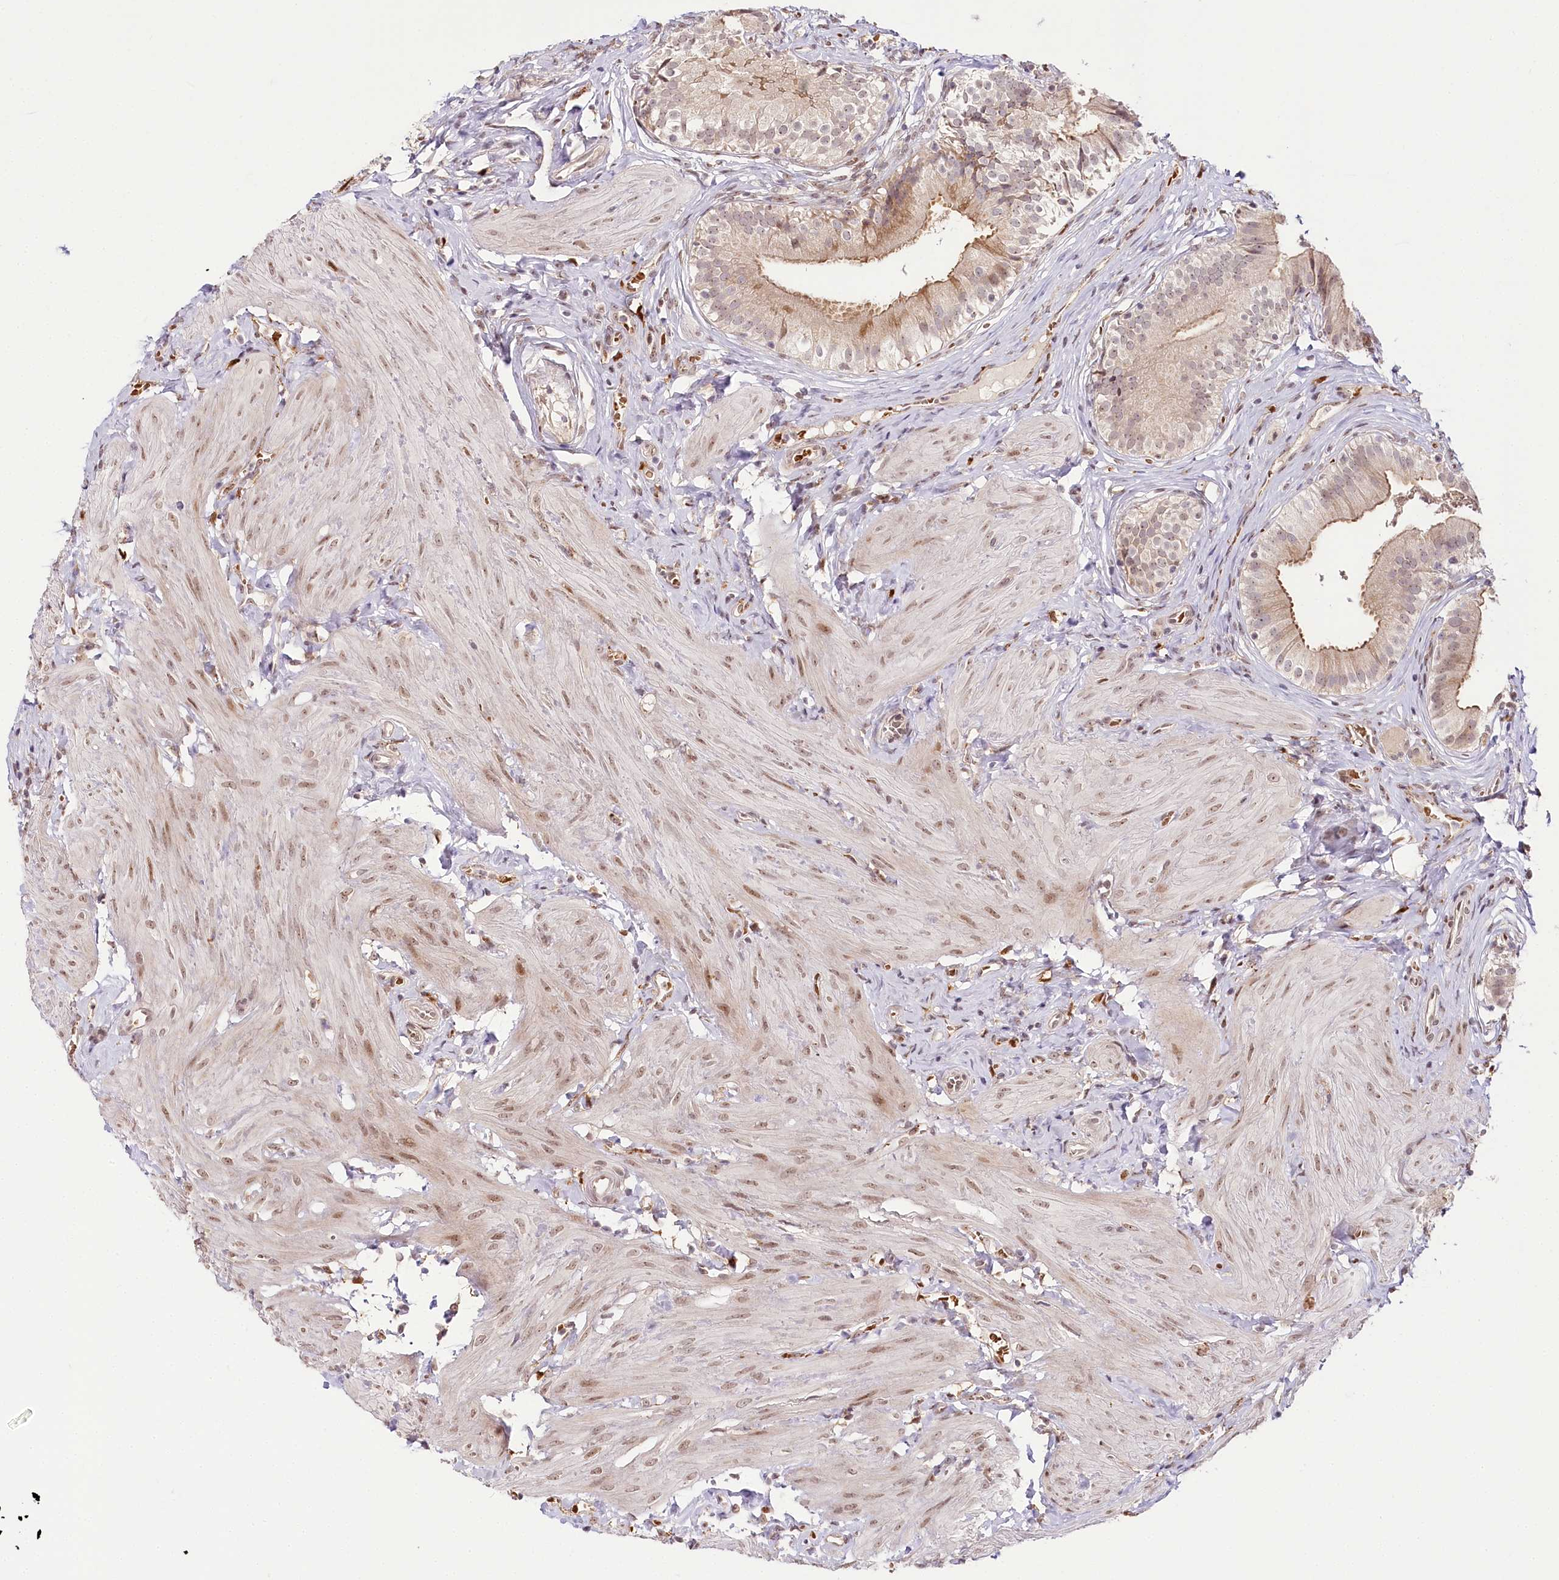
{"staining": {"intensity": "moderate", "quantity": "25%-75%", "location": "cytoplasmic/membranous"}, "tissue": "gallbladder", "cell_type": "Glandular cells", "image_type": "normal", "snomed": [{"axis": "morphology", "description": "Normal tissue, NOS"}, {"axis": "topography", "description": "Gallbladder"}], "caption": "Benign gallbladder displays moderate cytoplasmic/membranous expression in about 25%-75% of glandular cells.", "gene": "WDR36", "patient": {"sex": "female", "age": 47}}